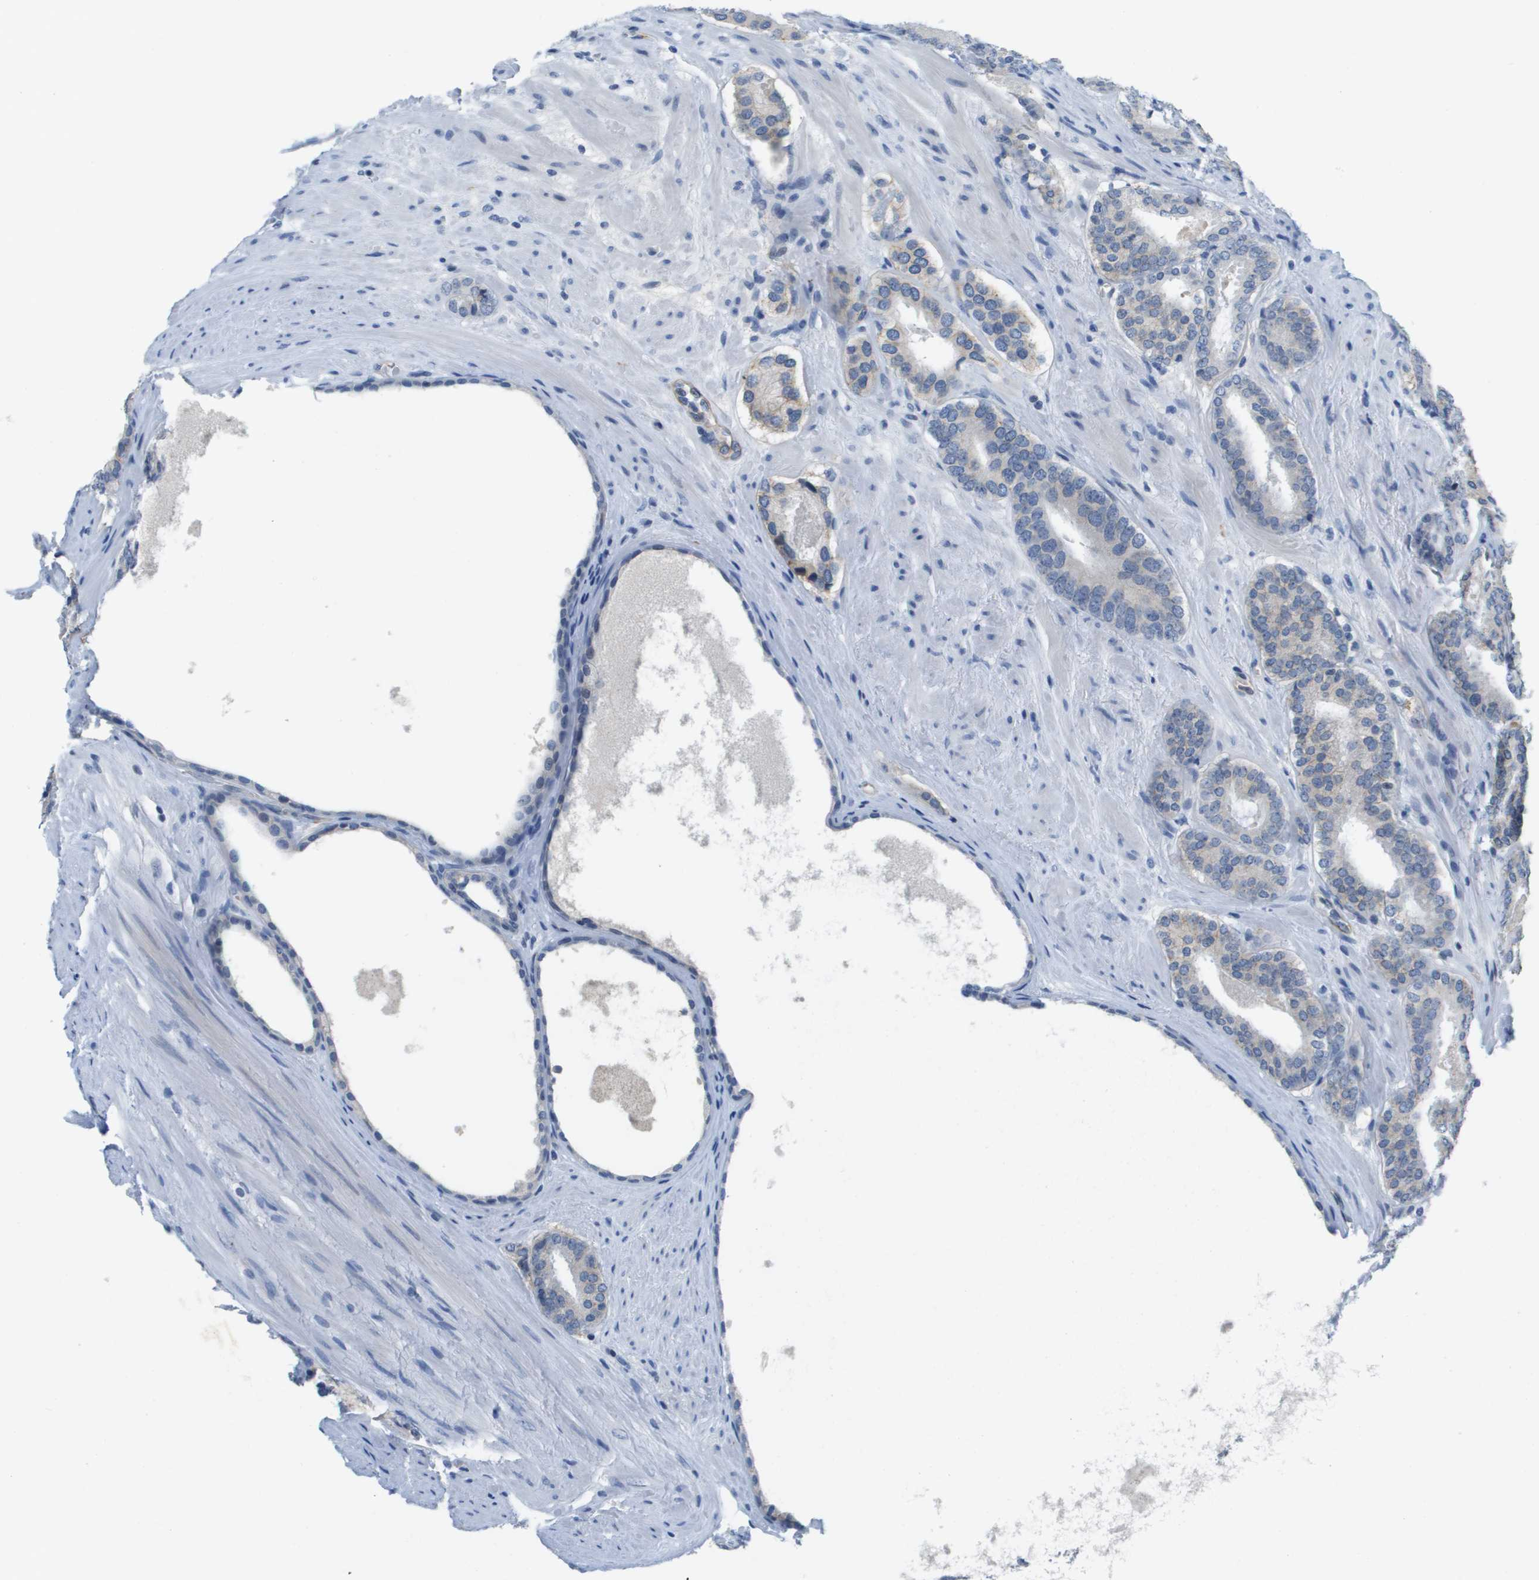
{"staining": {"intensity": "negative", "quantity": "none", "location": "none"}, "tissue": "prostate cancer", "cell_type": "Tumor cells", "image_type": "cancer", "snomed": [{"axis": "morphology", "description": "Adenocarcinoma, Low grade"}, {"axis": "topography", "description": "Prostate"}], "caption": "Adenocarcinoma (low-grade) (prostate) was stained to show a protein in brown. There is no significant staining in tumor cells.", "gene": "ITGA6", "patient": {"sex": "male", "age": 69}}